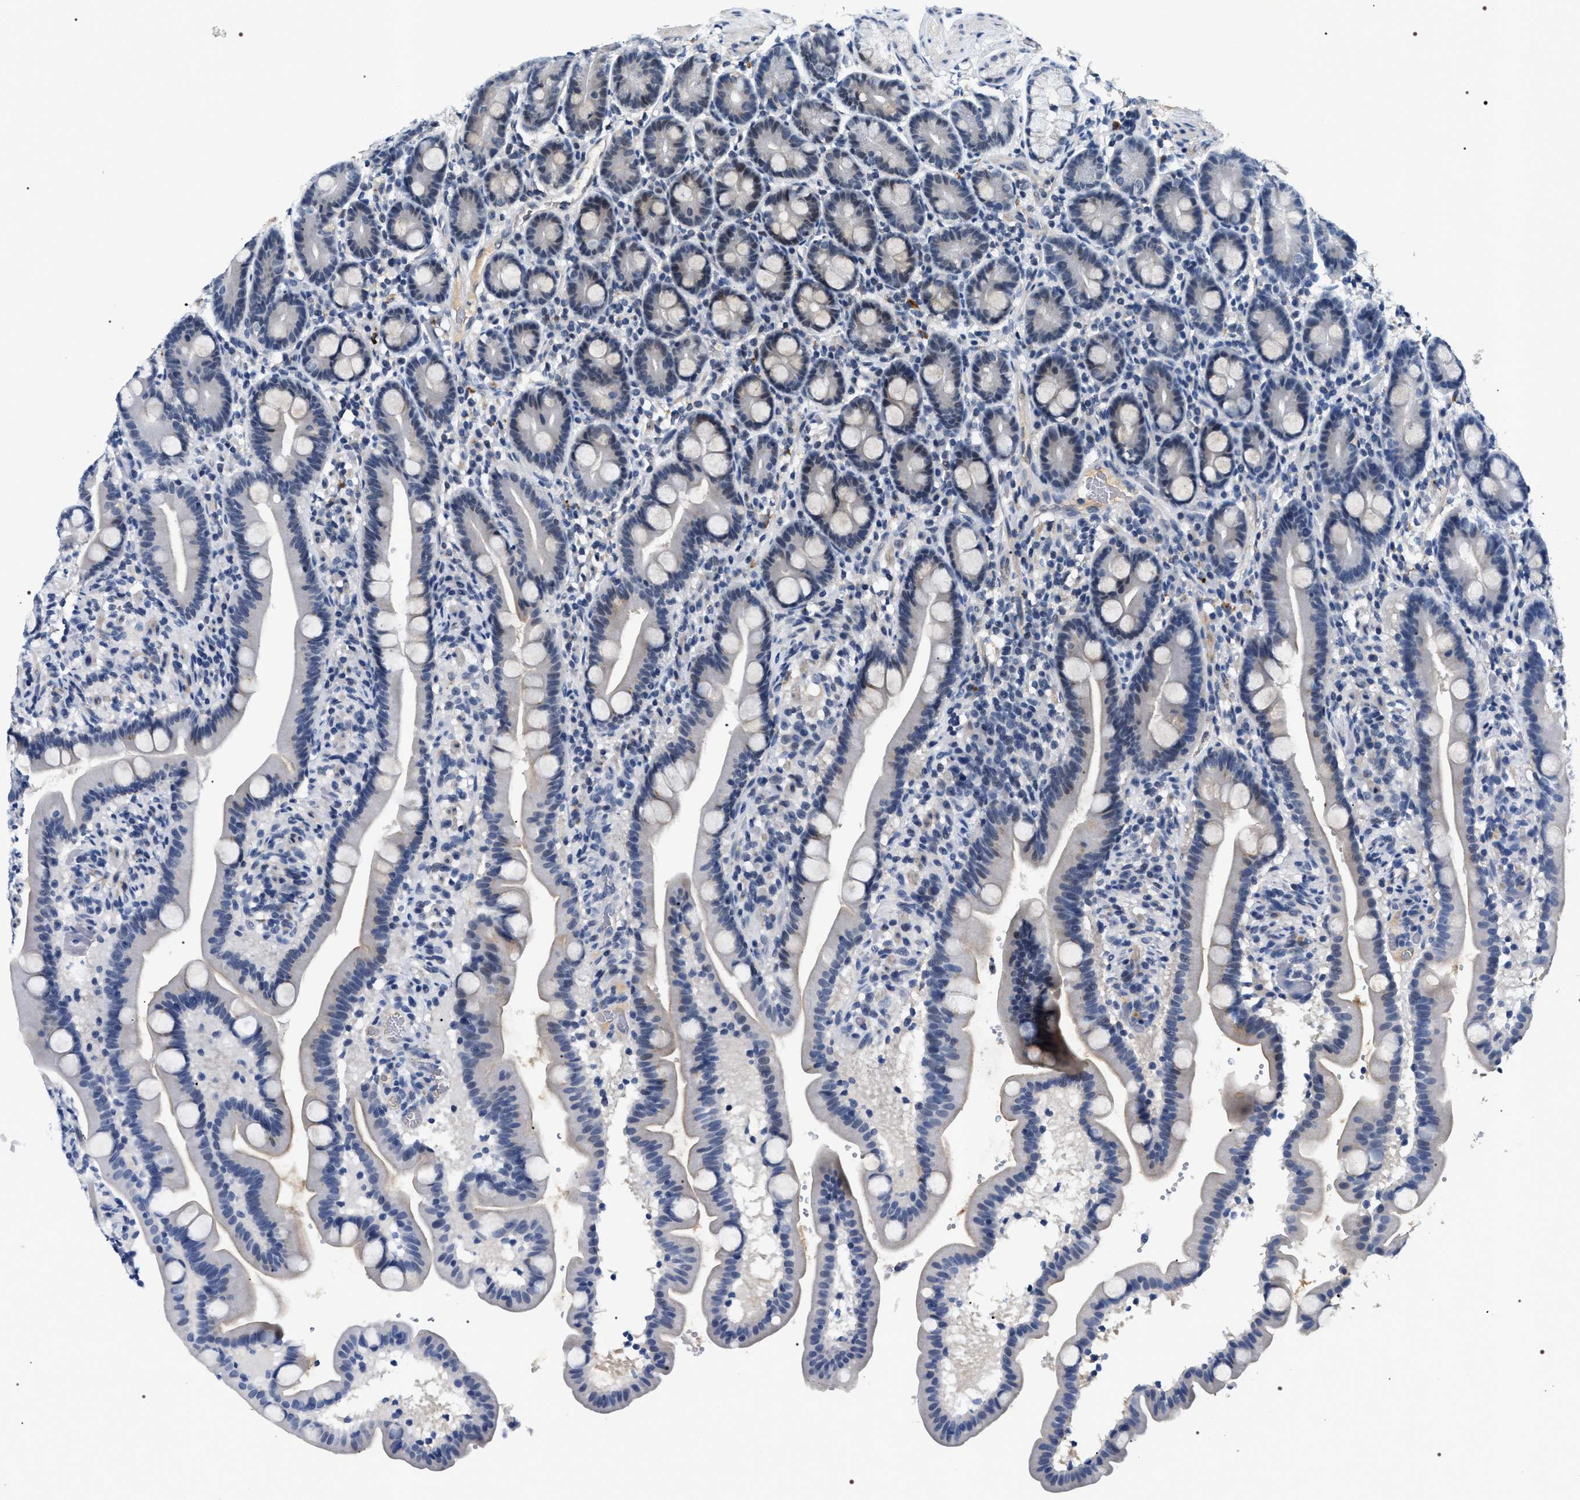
{"staining": {"intensity": "strong", "quantity": "25%-75%", "location": "nuclear"}, "tissue": "duodenum", "cell_type": "Glandular cells", "image_type": "normal", "snomed": [{"axis": "morphology", "description": "Normal tissue, NOS"}, {"axis": "topography", "description": "Duodenum"}], "caption": "The photomicrograph displays staining of benign duodenum, revealing strong nuclear protein positivity (brown color) within glandular cells.", "gene": "C7orf25", "patient": {"sex": "male", "age": 54}}